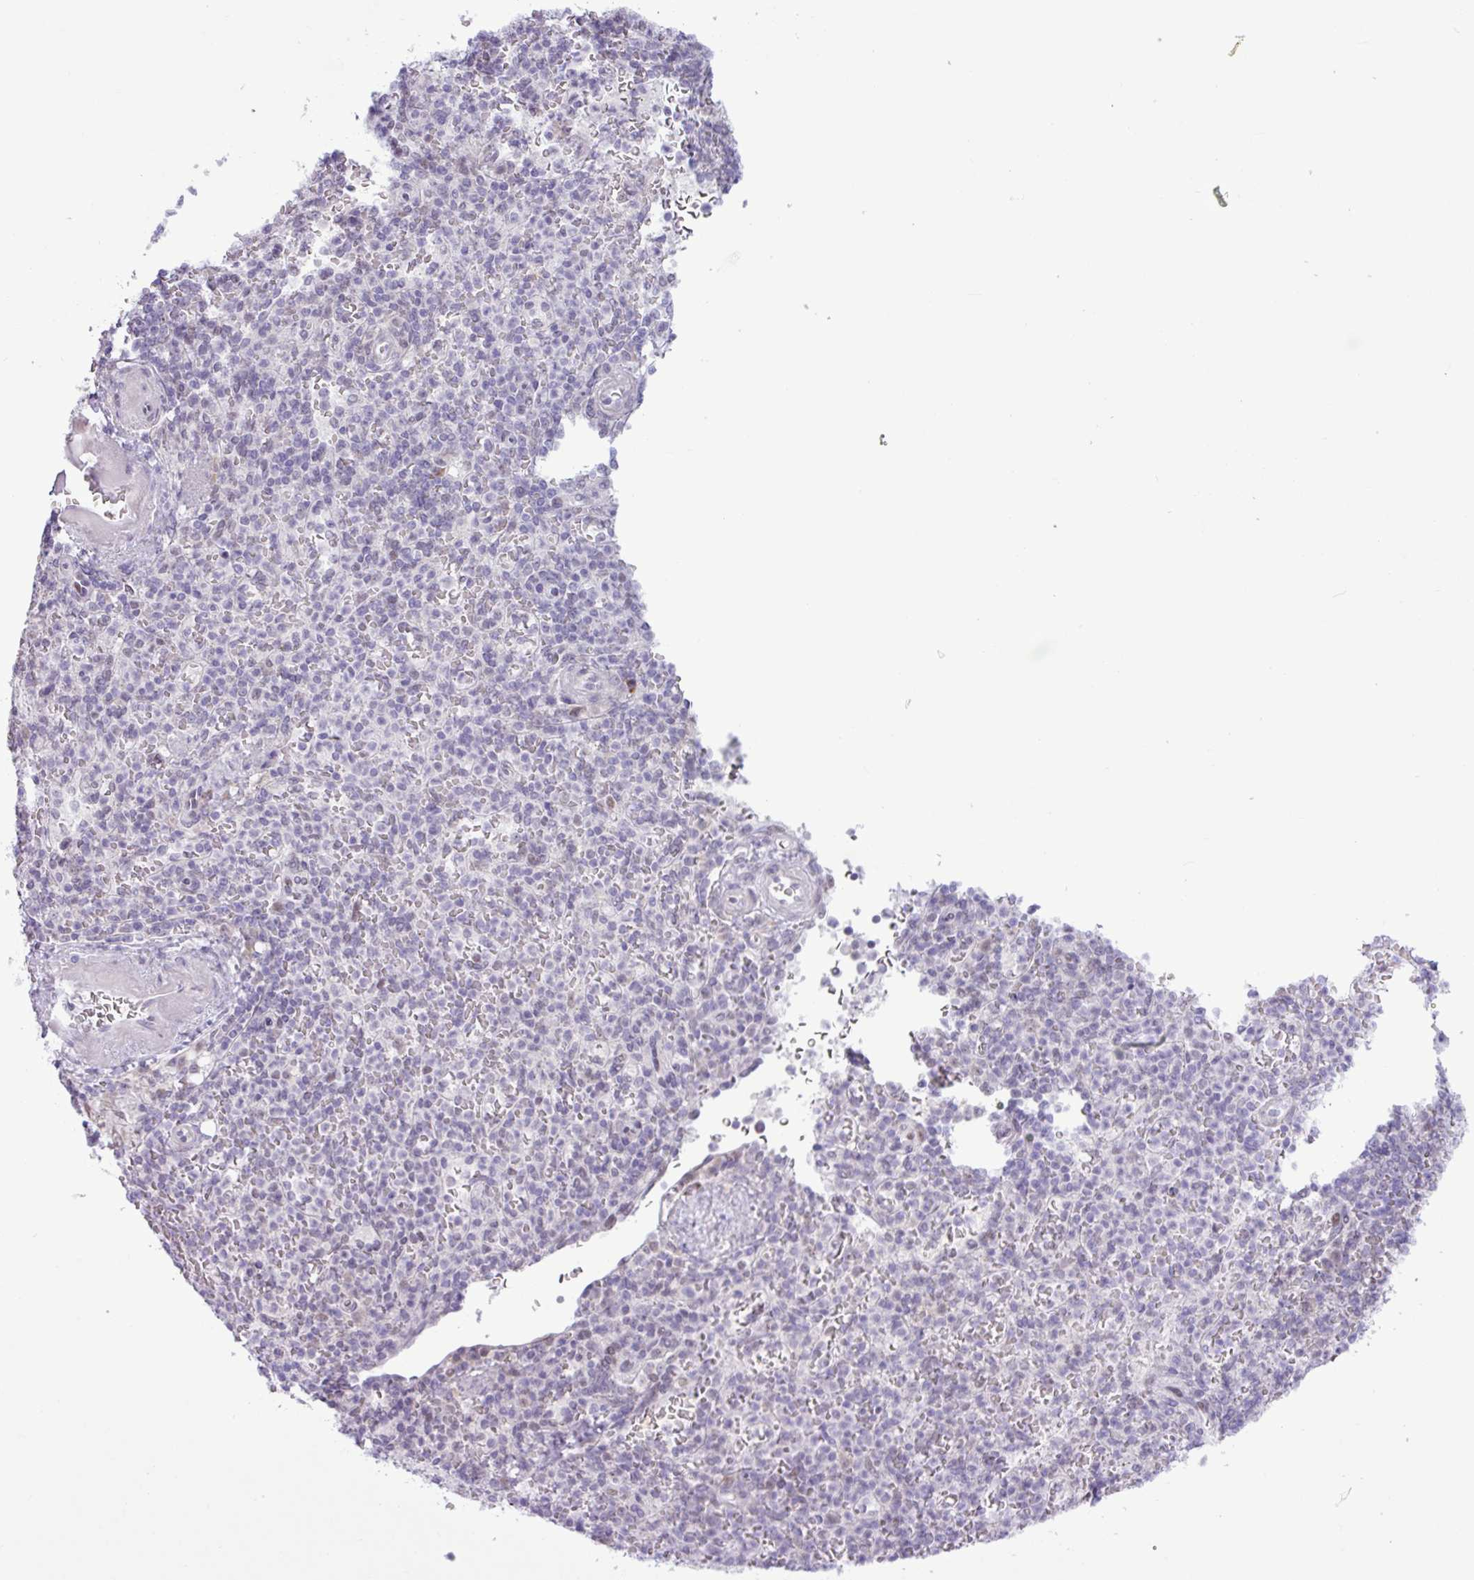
{"staining": {"intensity": "negative", "quantity": "none", "location": "none"}, "tissue": "spleen", "cell_type": "Cells in red pulp", "image_type": "normal", "snomed": [{"axis": "morphology", "description": "Normal tissue, NOS"}, {"axis": "topography", "description": "Spleen"}], "caption": "DAB immunohistochemical staining of unremarkable spleen demonstrates no significant positivity in cells in red pulp.", "gene": "ELOA2", "patient": {"sex": "female", "age": 74}}